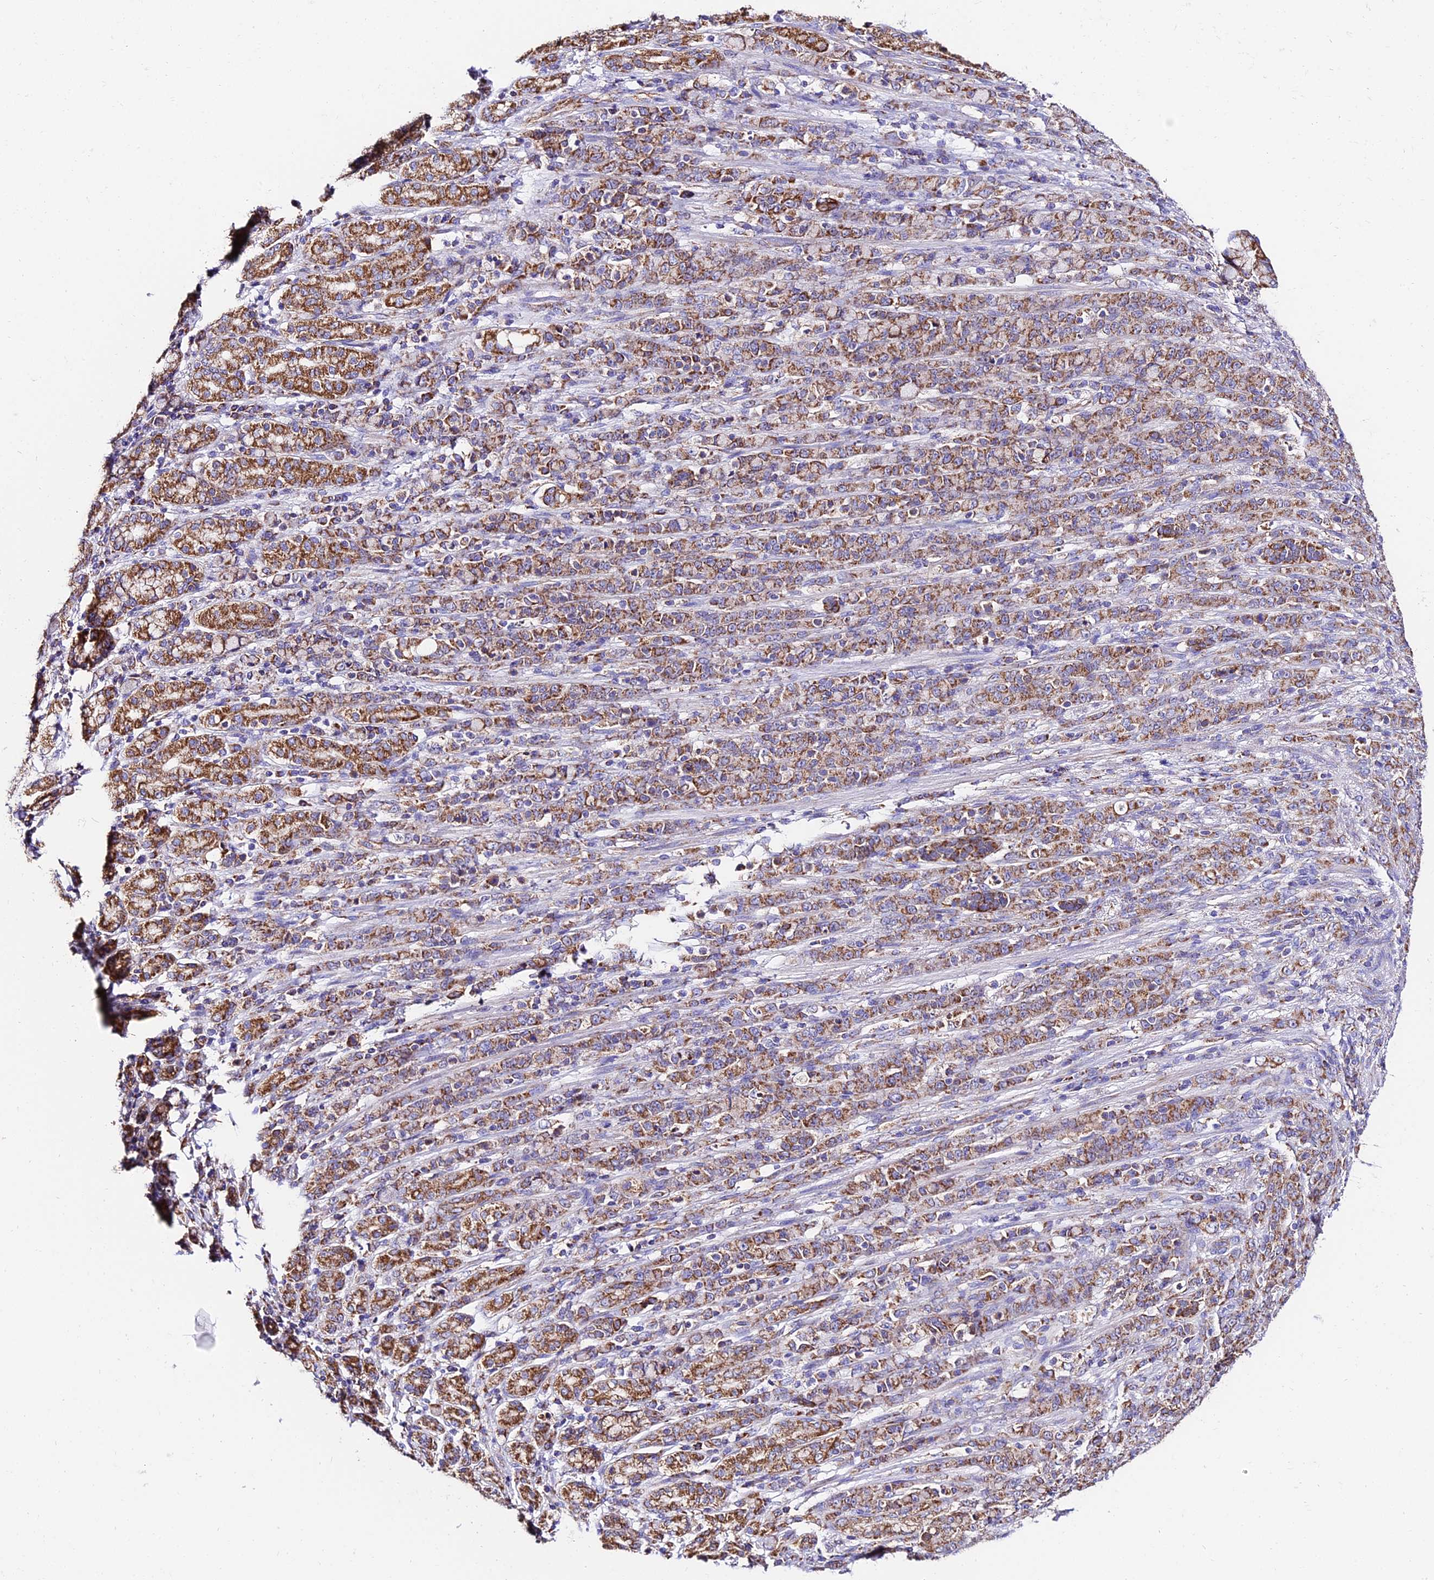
{"staining": {"intensity": "moderate", "quantity": ">75%", "location": "cytoplasmic/membranous"}, "tissue": "stomach cancer", "cell_type": "Tumor cells", "image_type": "cancer", "snomed": [{"axis": "morphology", "description": "Normal tissue, NOS"}, {"axis": "morphology", "description": "Adenocarcinoma, NOS"}, {"axis": "topography", "description": "Stomach"}], "caption": "The histopathology image reveals a brown stain indicating the presence of a protein in the cytoplasmic/membranous of tumor cells in stomach cancer (adenocarcinoma).", "gene": "OCIAD1", "patient": {"sex": "female", "age": 79}}